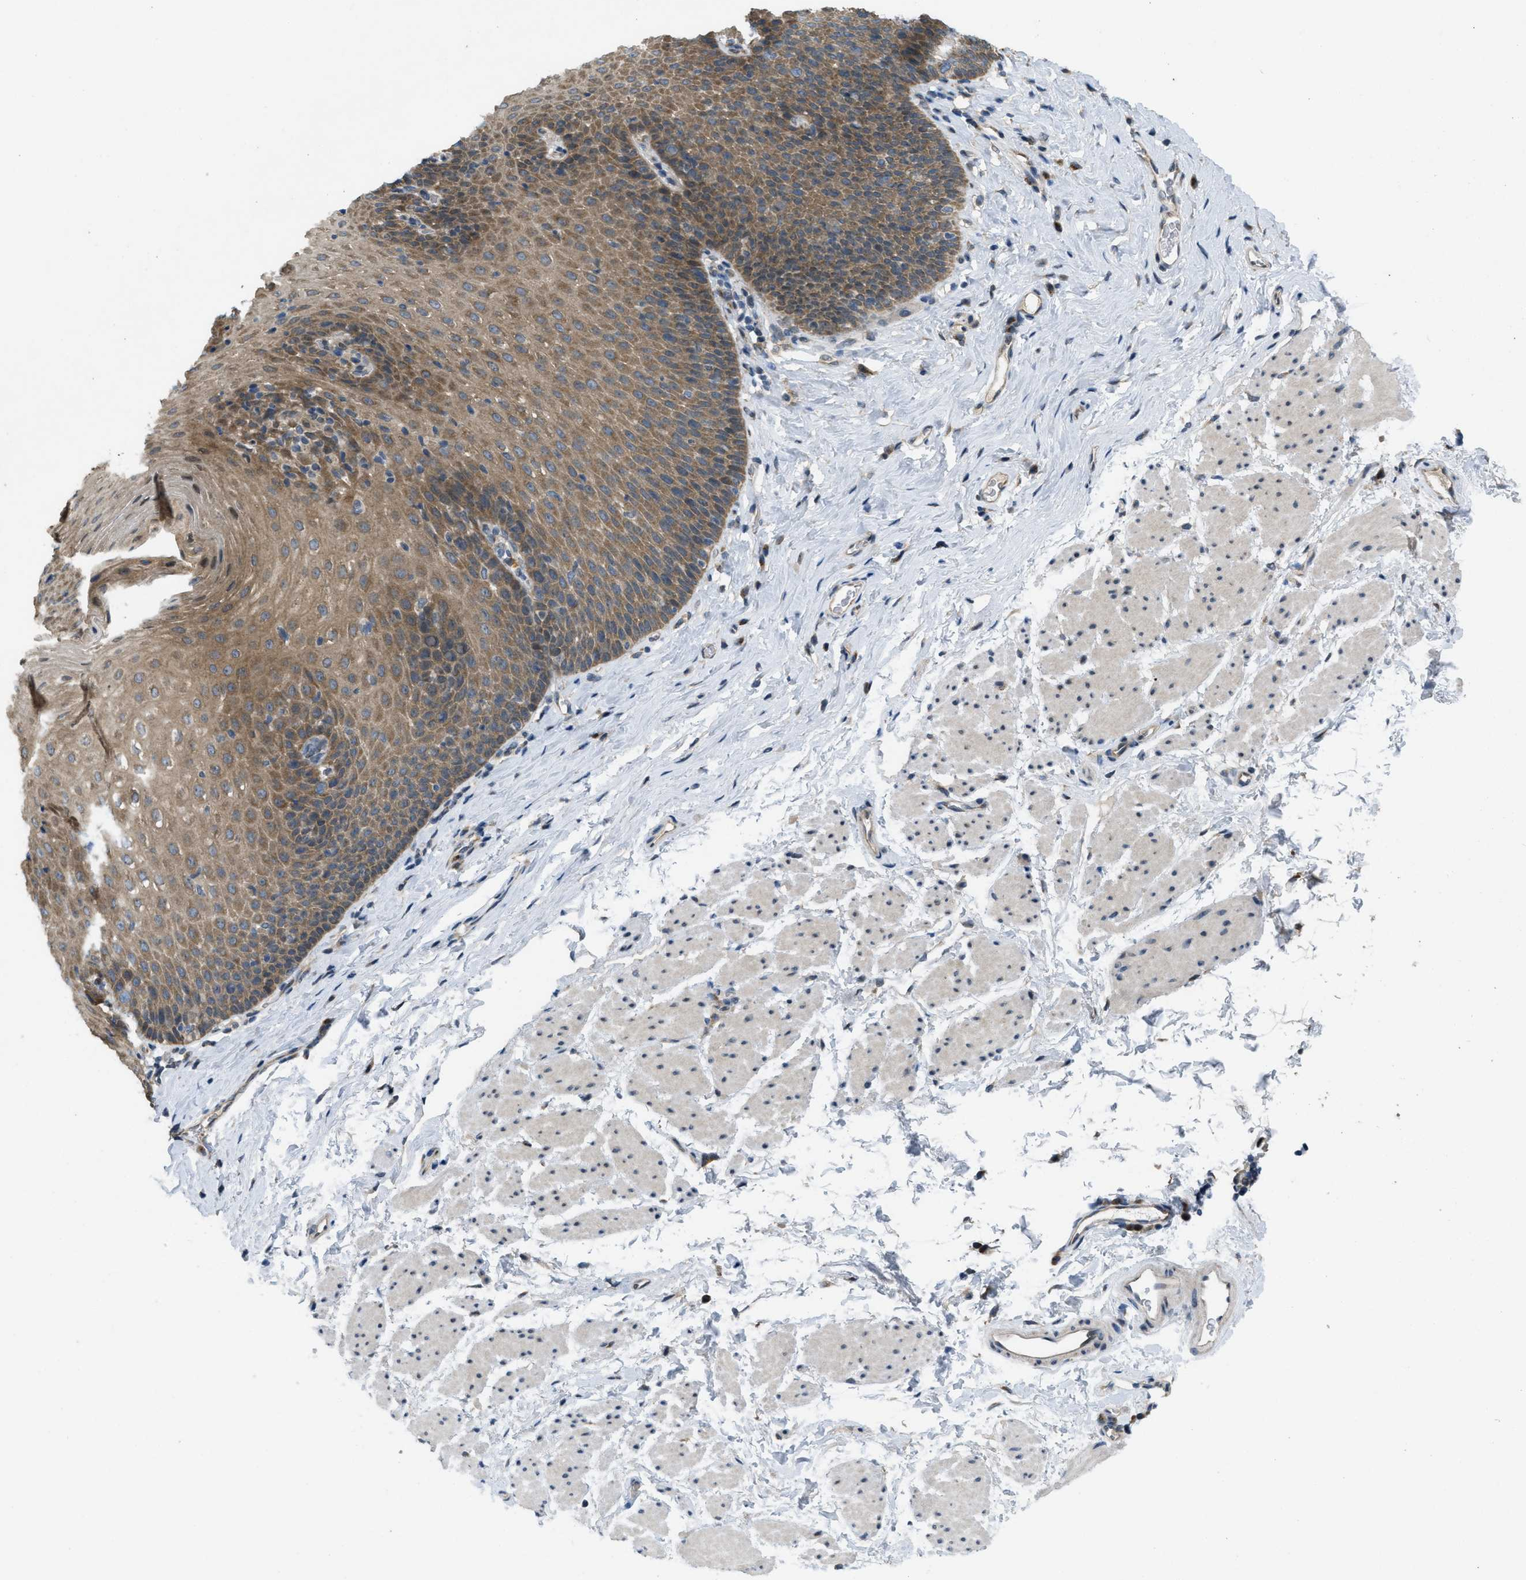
{"staining": {"intensity": "moderate", "quantity": ">75%", "location": "cytoplasmic/membranous"}, "tissue": "esophagus", "cell_type": "Squamous epithelial cells", "image_type": "normal", "snomed": [{"axis": "morphology", "description": "Normal tissue, NOS"}, {"axis": "topography", "description": "Esophagus"}], "caption": "The immunohistochemical stain highlights moderate cytoplasmic/membranous staining in squamous epithelial cells of normal esophagus.", "gene": "IFNLR1", "patient": {"sex": "female", "age": 61}}